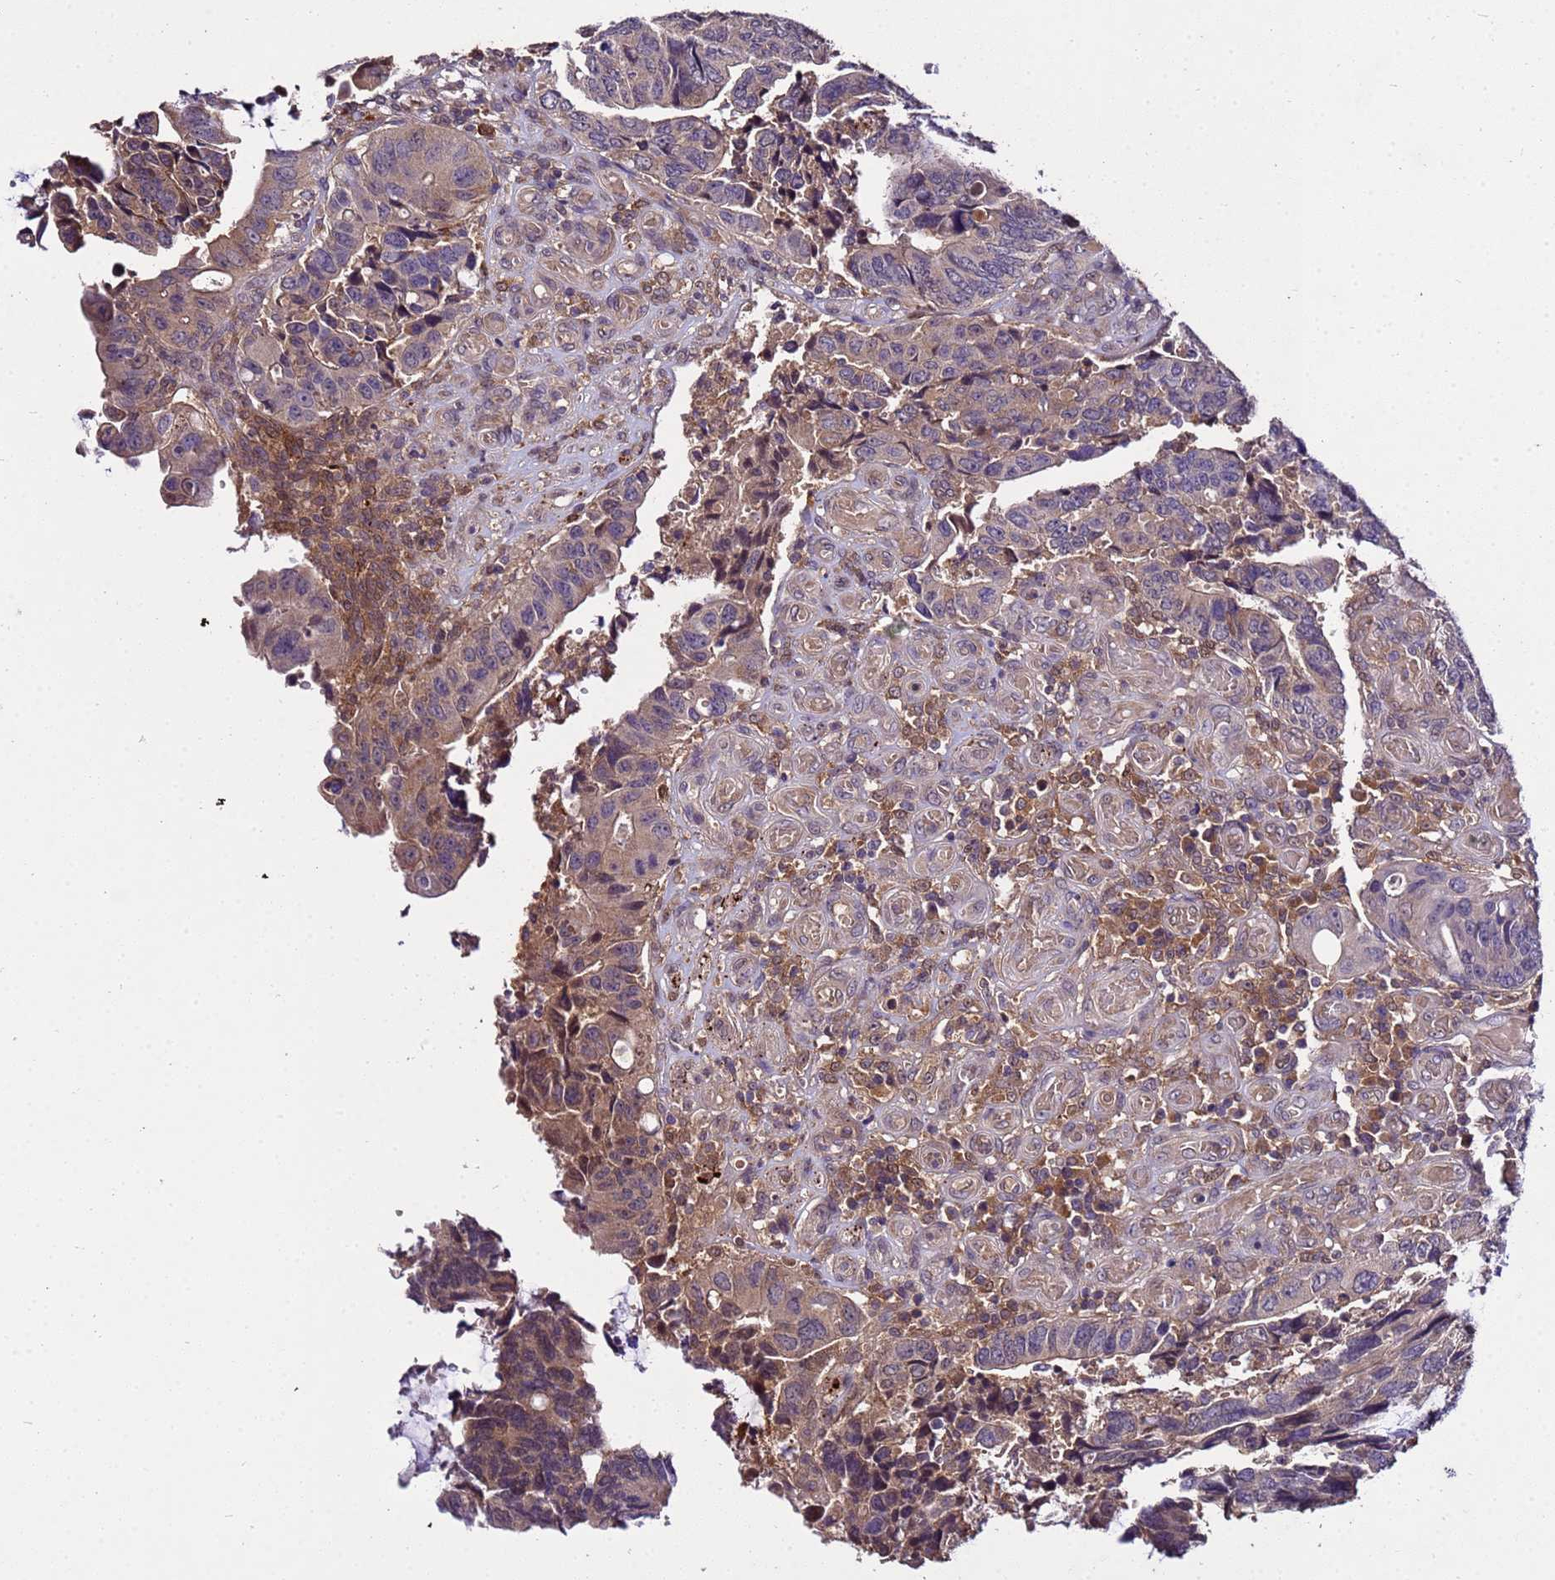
{"staining": {"intensity": "weak", "quantity": "25%-75%", "location": "cytoplasmic/membranous"}, "tissue": "colorectal cancer", "cell_type": "Tumor cells", "image_type": "cancer", "snomed": [{"axis": "morphology", "description": "Adenocarcinoma, NOS"}, {"axis": "topography", "description": "Colon"}], "caption": "Tumor cells show low levels of weak cytoplasmic/membranous staining in approximately 25%-75% of cells in colorectal cancer. (Stains: DAB (3,3'-diaminobenzidine) in brown, nuclei in blue, Microscopy: brightfield microscopy at high magnification).", "gene": "GSPT2", "patient": {"sex": "male", "age": 87}}